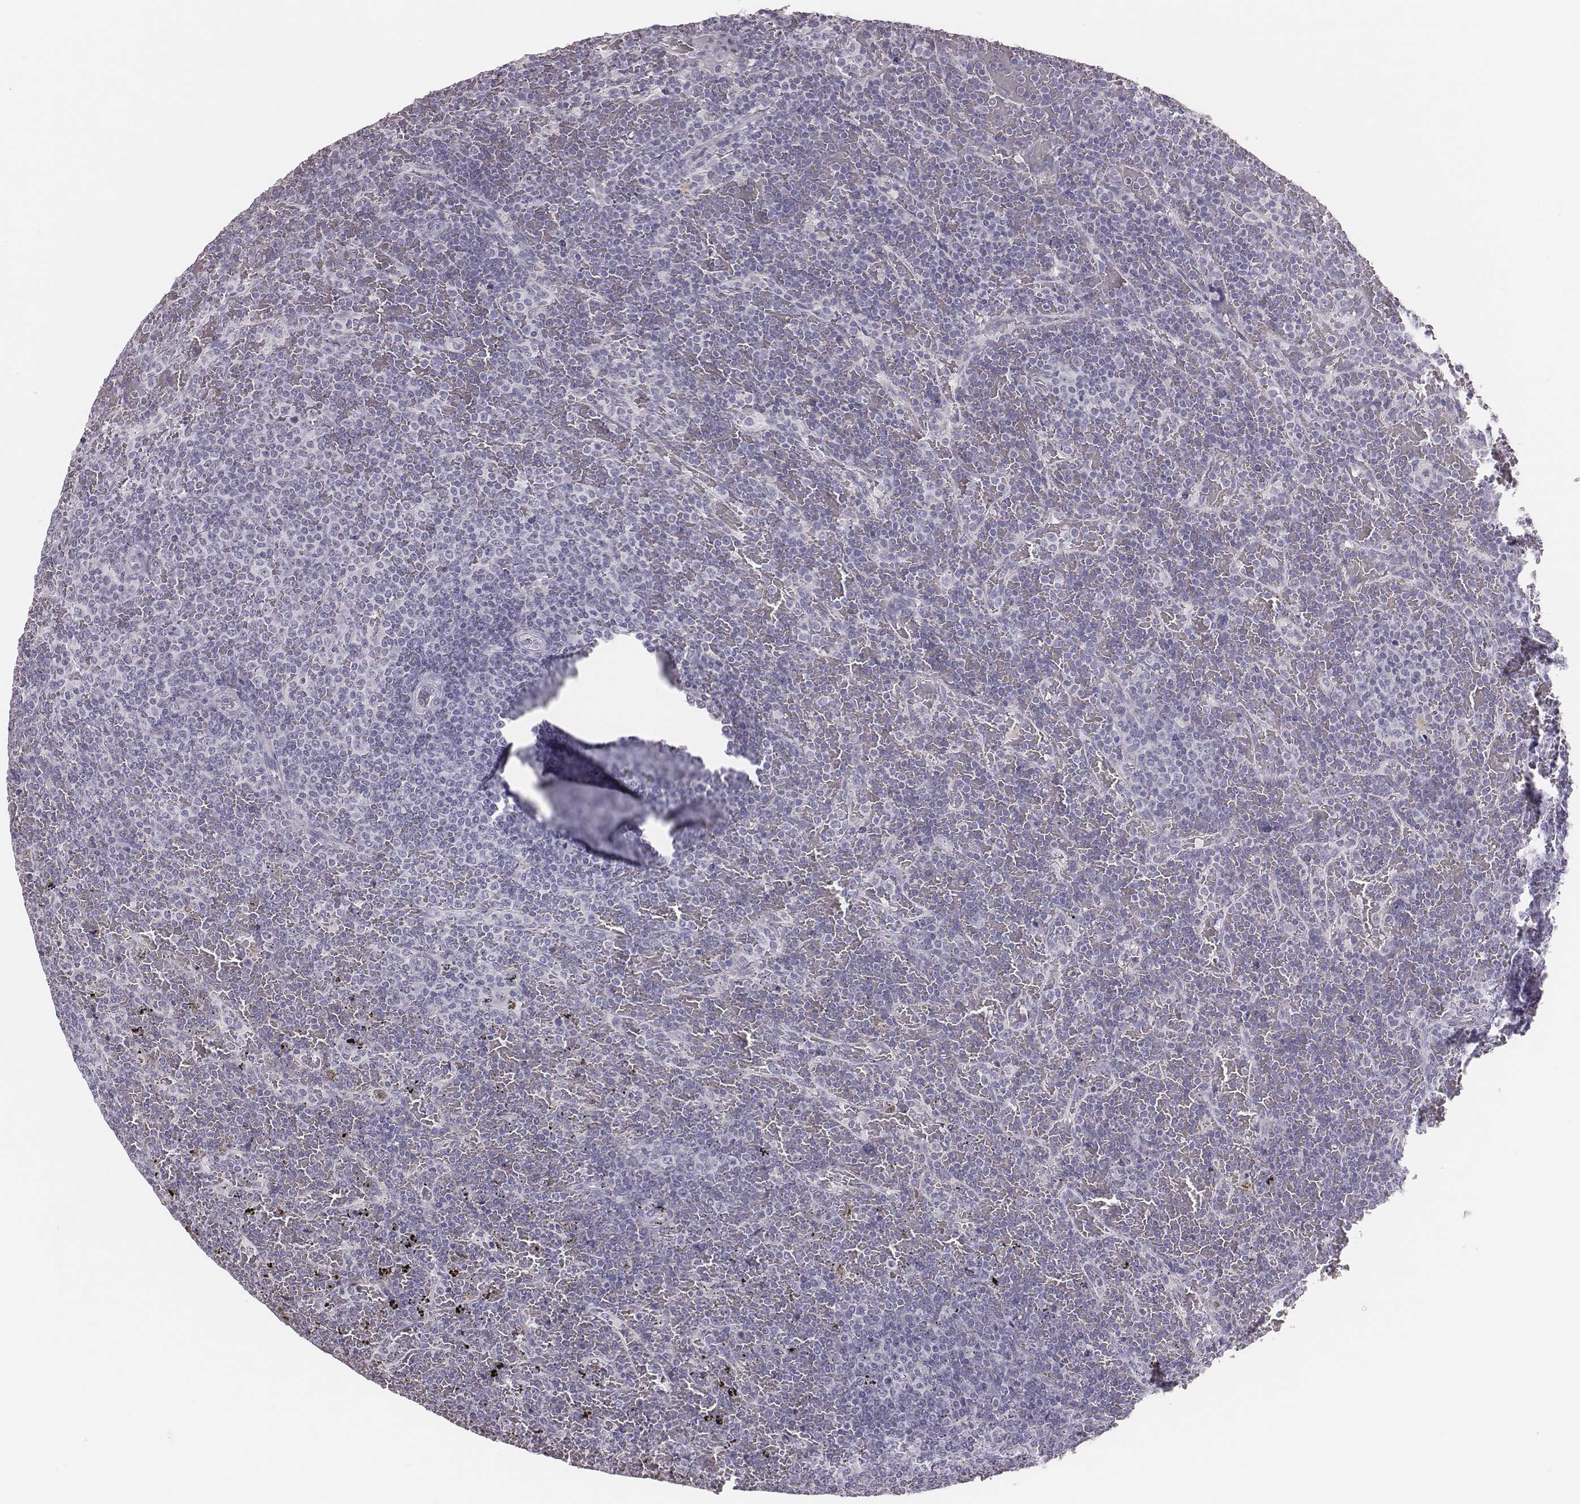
{"staining": {"intensity": "negative", "quantity": "none", "location": "none"}, "tissue": "lymphoma", "cell_type": "Tumor cells", "image_type": "cancer", "snomed": [{"axis": "morphology", "description": "Malignant lymphoma, non-Hodgkin's type, Low grade"}, {"axis": "topography", "description": "Spleen"}], "caption": "Tumor cells show no significant staining in malignant lymphoma, non-Hodgkin's type (low-grade).", "gene": "ADGRF4", "patient": {"sex": "female", "age": 77}}